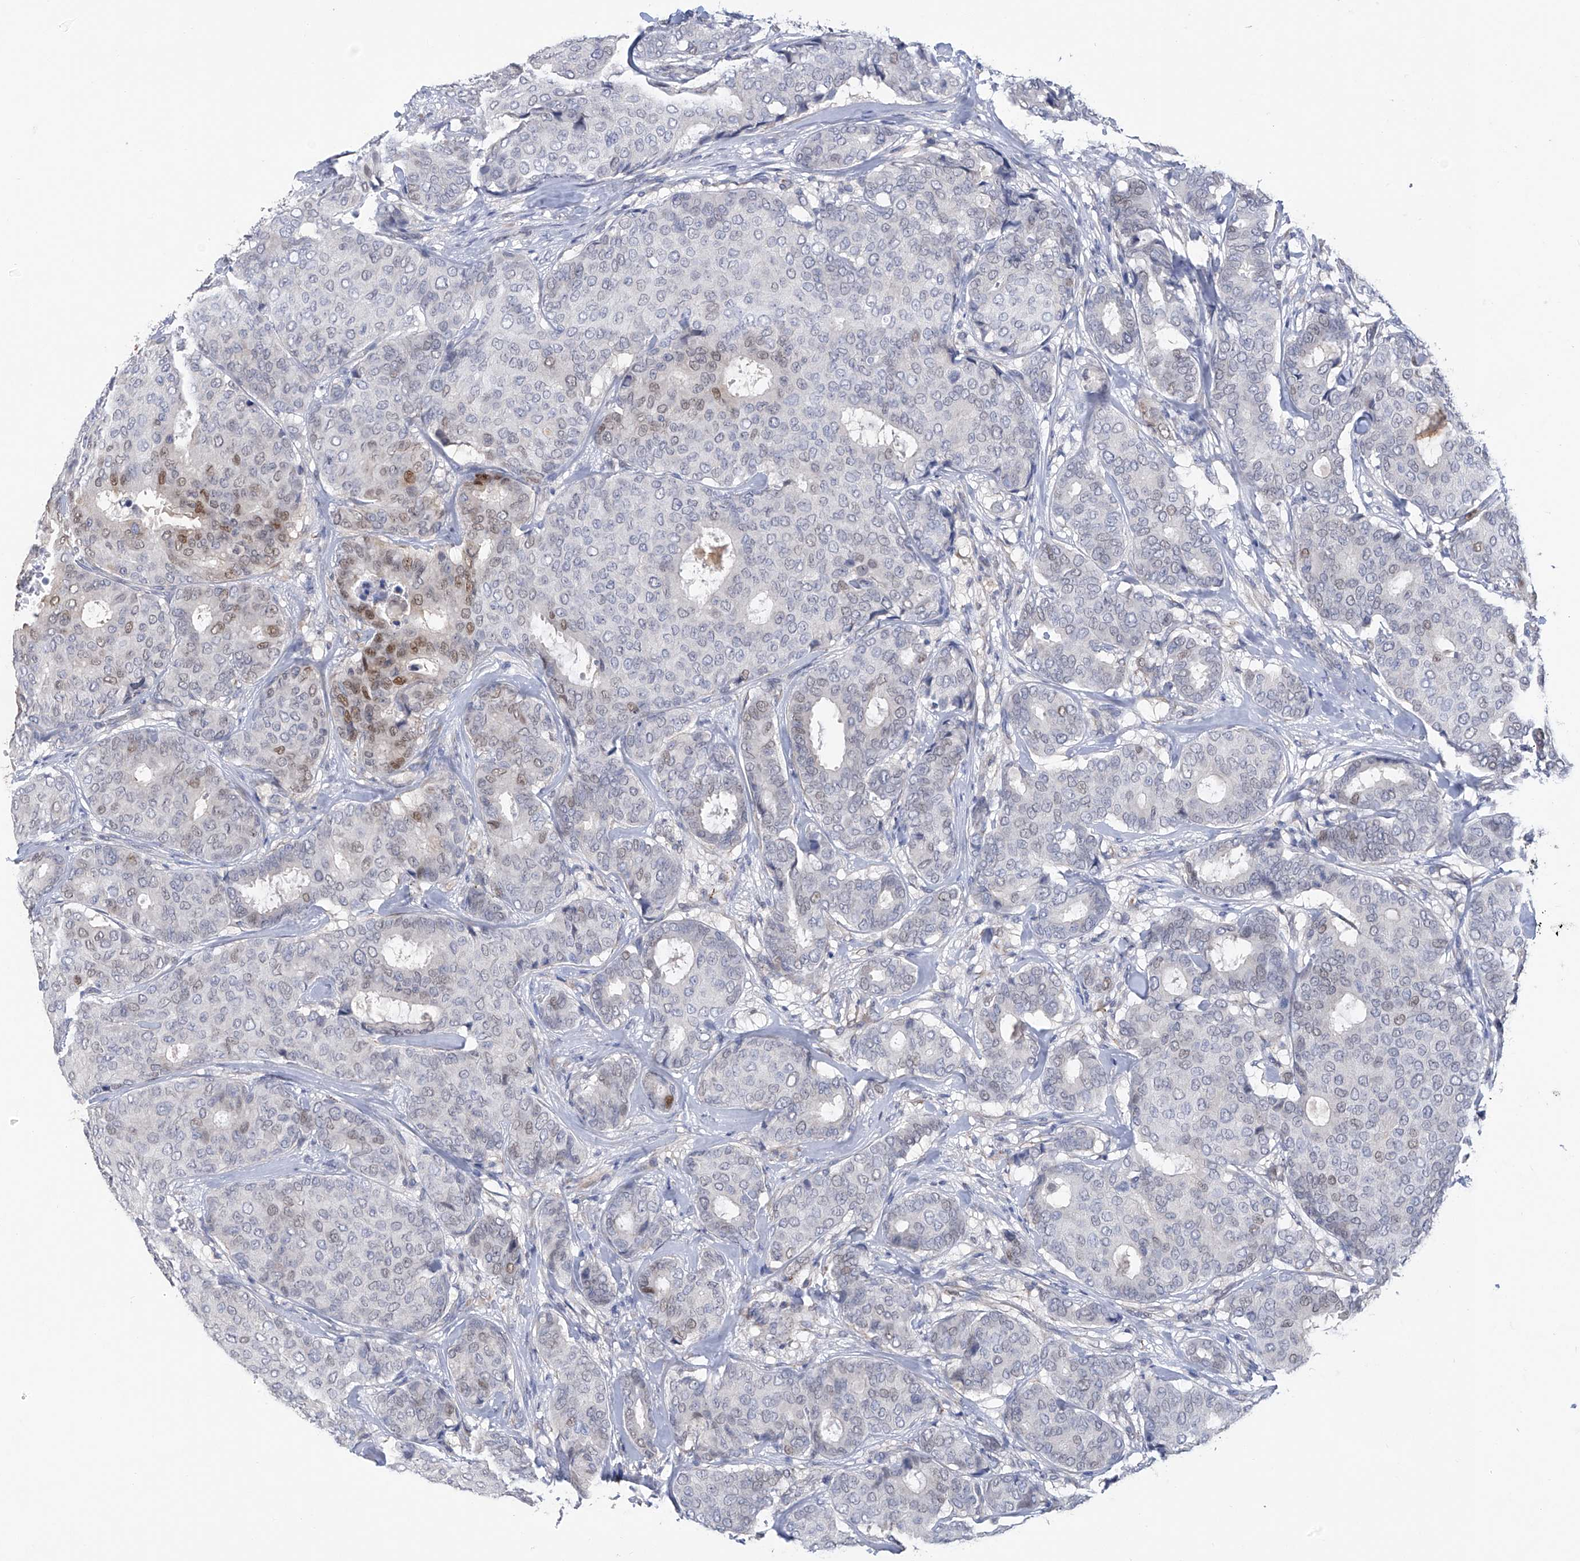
{"staining": {"intensity": "moderate", "quantity": "<25%", "location": "nuclear"}, "tissue": "breast cancer", "cell_type": "Tumor cells", "image_type": "cancer", "snomed": [{"axis": "morphology", "description": "Duct carcinoma"}, {"axis": "topography", "description": "Breast"}], "caption": "Protein staining exhibits moderate nuclear expression in approximately <25% of tumor cells in intraductal carcinoma (breast). (IHC, brightfield microscopy, high magnification).", "gene": "PHF20", "patient": {"sex": "female", "age": 75}}